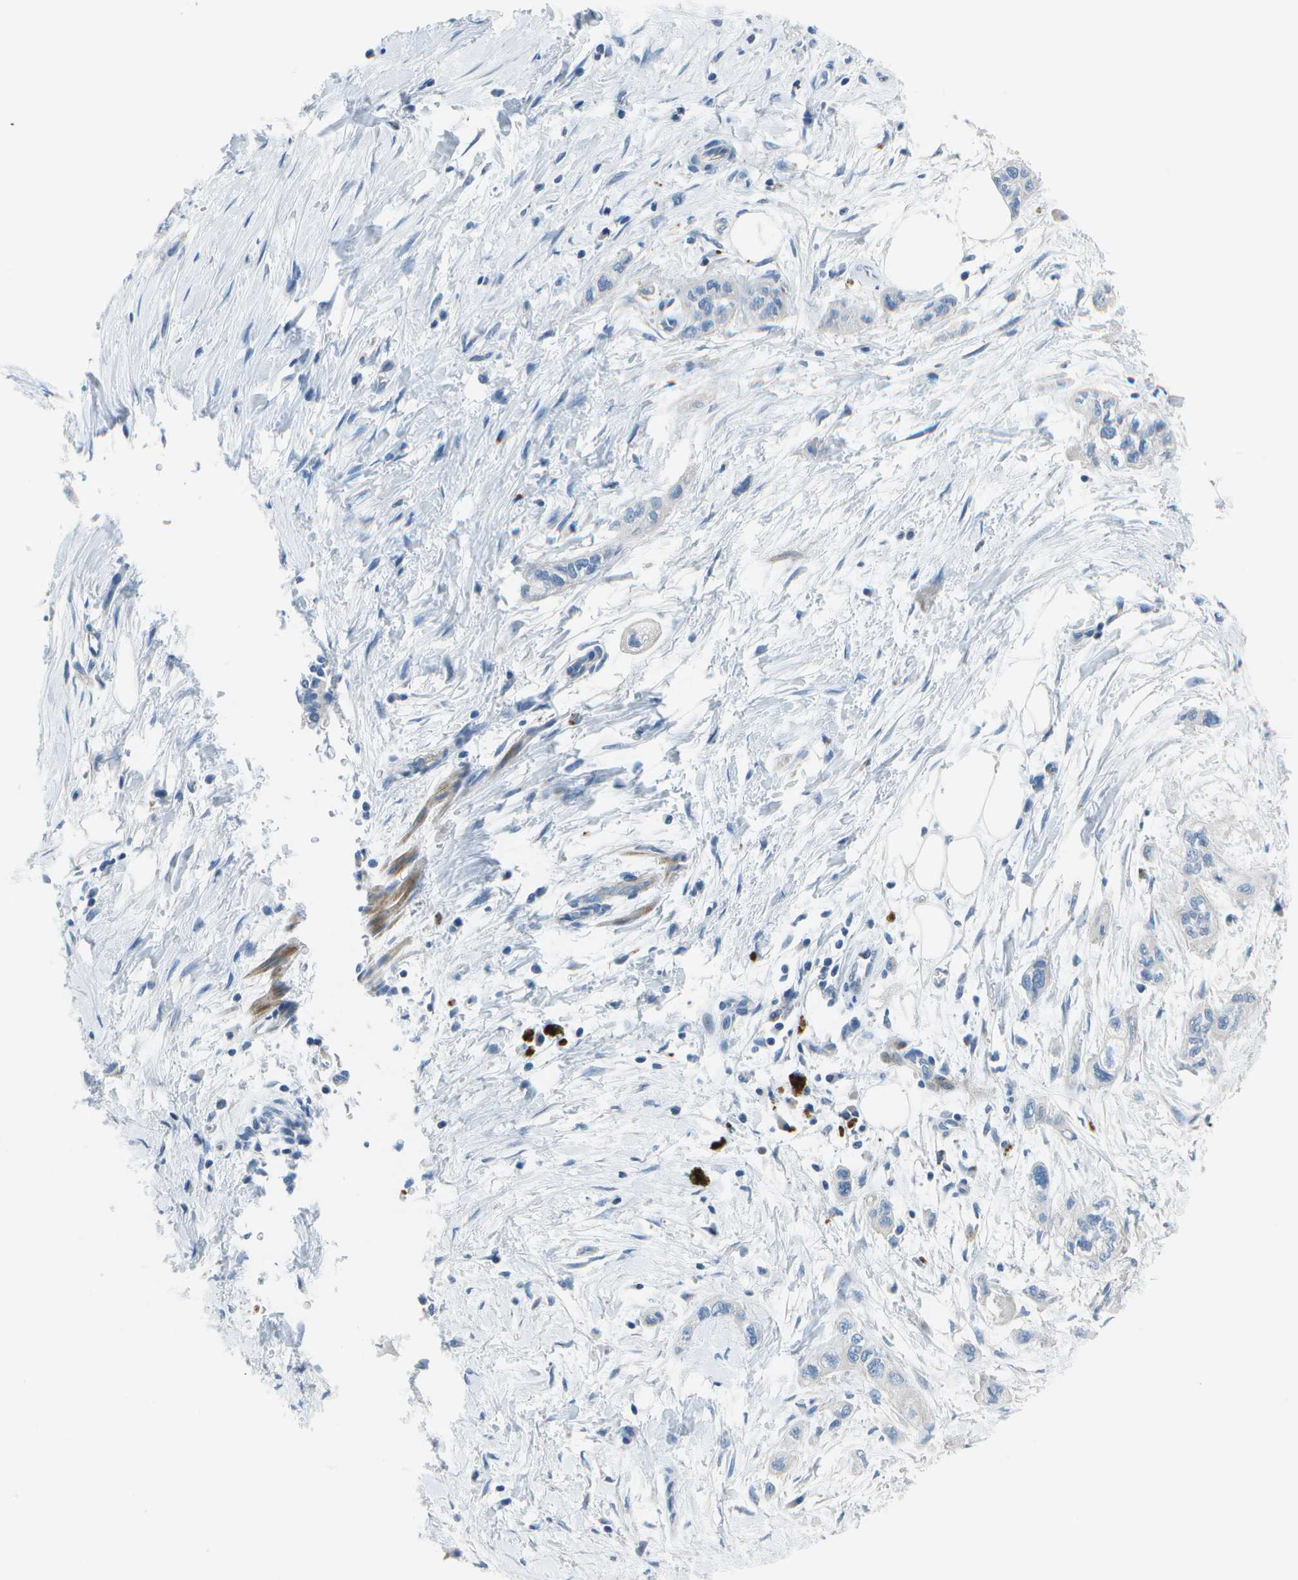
{"staining": {"intensity": "negative", "quantity": "none", "location": "none"}, "tissue": "pancreatic cancer", "cell_type": "Tumor cells", "image_type": "cancer", "snomed": [{"axis": "morphology", "description": "Adenocarcinoma, NOS"}, {"axis": "topography", "description": "Pancreas"}], "caption": "A high-resolution image shows immunohistochemistry staining of pancreatic cancer, which exhibits no significant positivity in tumor cells. (Brightfield microscopy of DAB IHC at high magnification).", "gene": "DCT", "patient": {"sex": "male", "age": 74}}